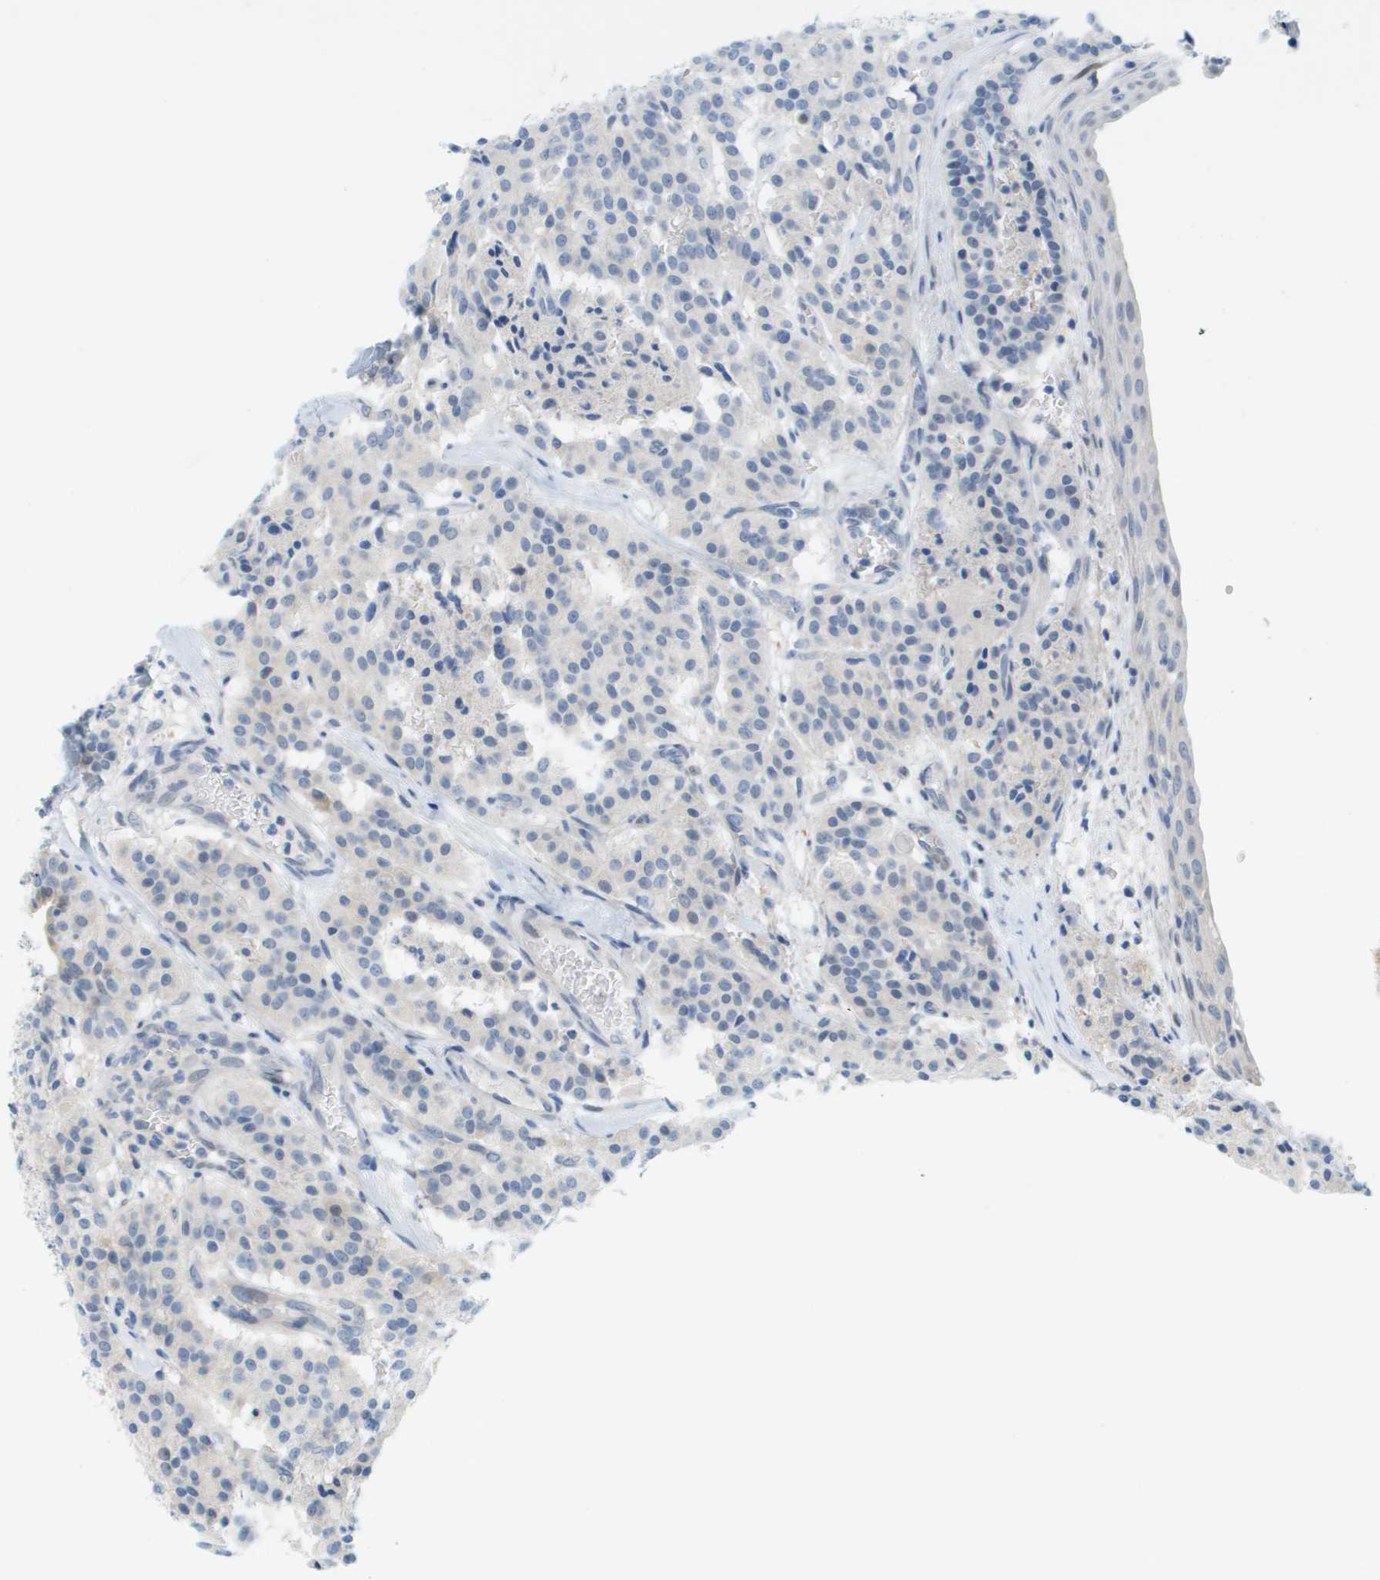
{"staining": {"intensity": "weak", "quantity": "<25%", "location": "cytoplasmic/membranous"}, "tissue": "carcinoid", "cell_type": "Tumor cells", "image_type": "cancer", "snomed": [{"axis": "morphology", "description": "Carcinoid, malignant, NOS"}, {"axis": "topography", "description": "Lung"}], "caption": "The histopathology image exhibits no significant positivity in tumor cells of carcinoid (malignant).", "gene": "CUL9", "patient": {"sex": "male", "age": 30}}